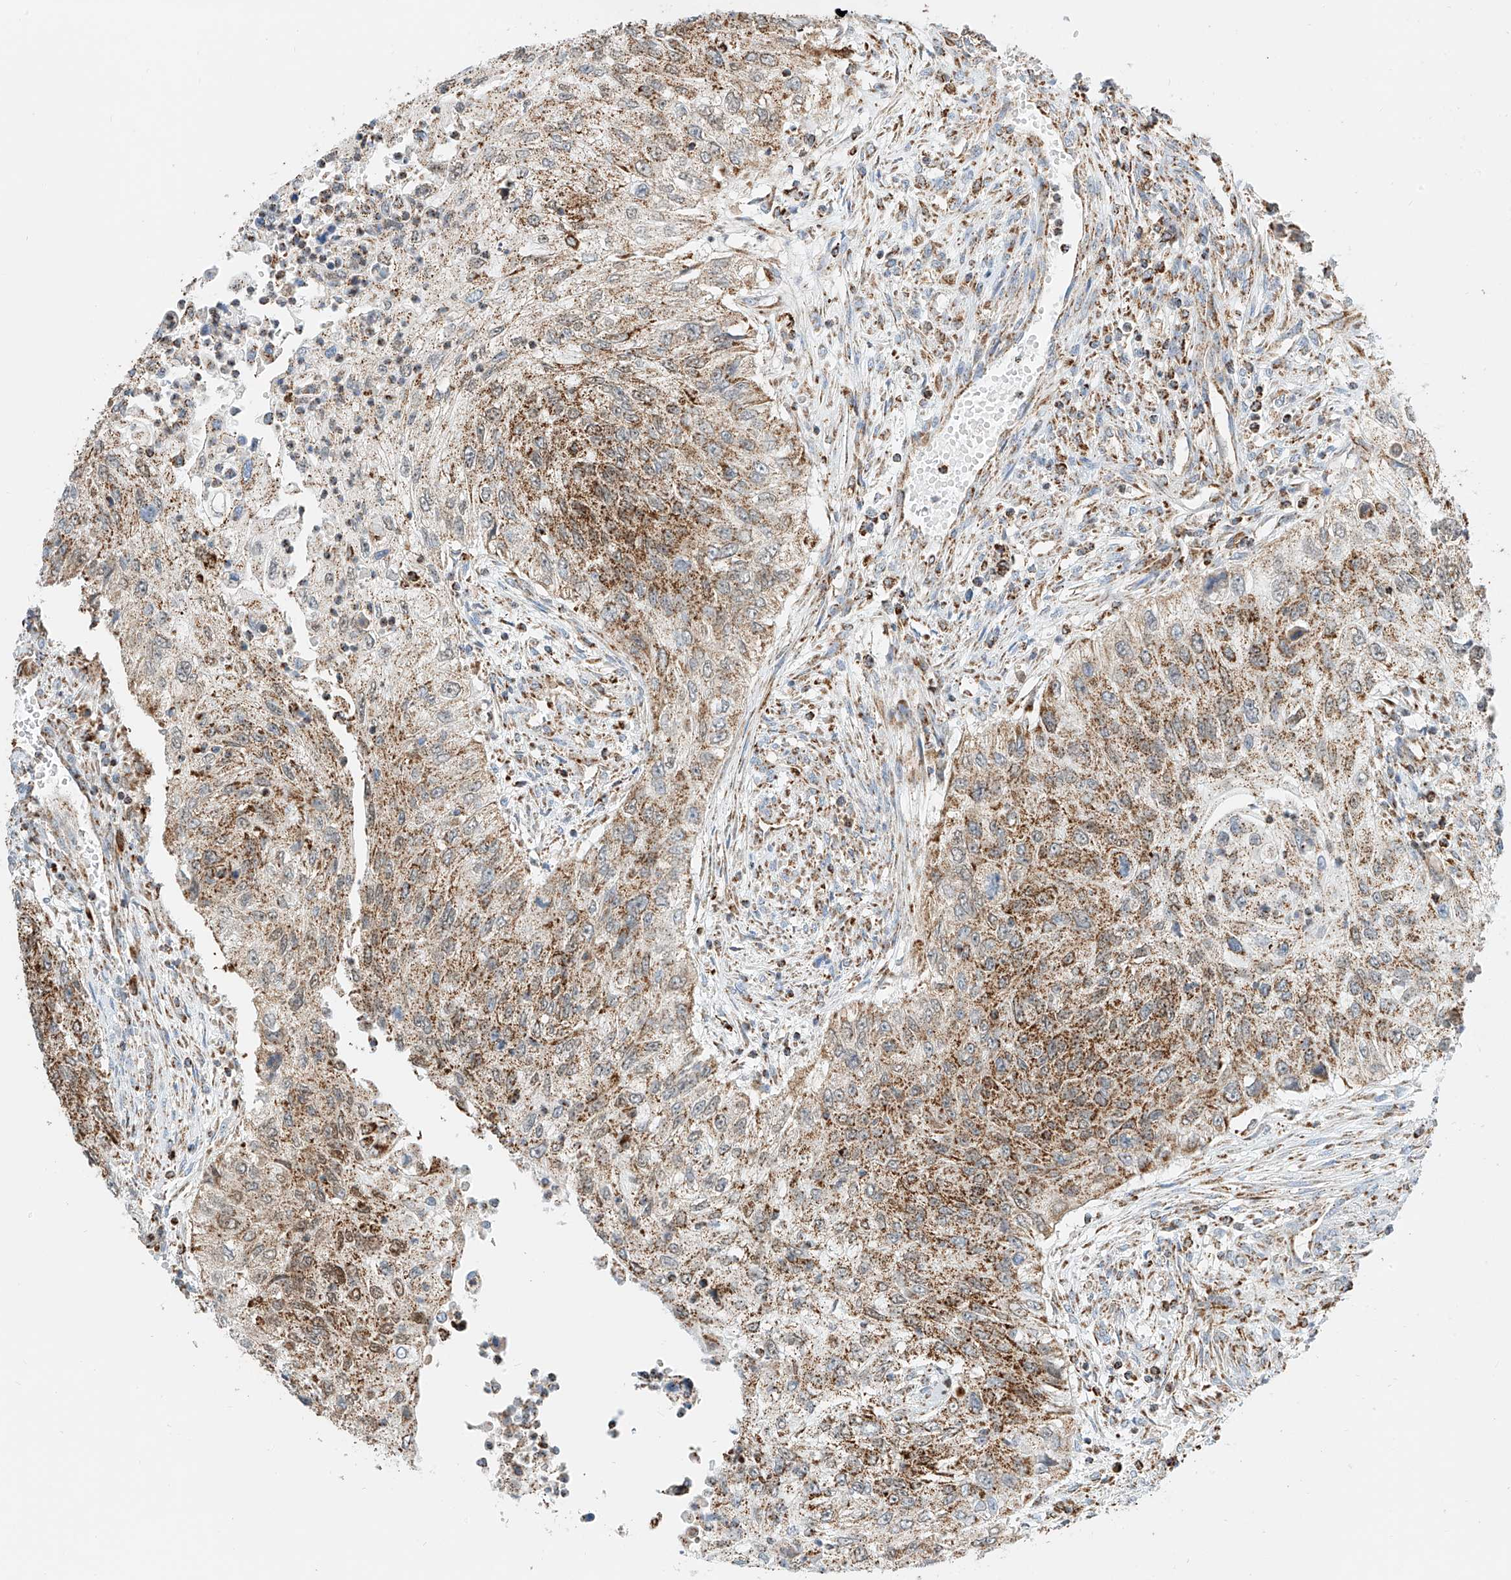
{"staining": {"intensity": "moderate", "quantity": ">75%", "location": "cytoplasmic/membranous"}, "tissue": "urothelial cancer", "cell_type": "Tumor cells", "image_type": "cancer", "snomed": [{"axis": "morphology", "description": "Urothelial carcinoma, High grade"}, {"axis": "topography", "description": "Urinary bladder"}], "caption": "A photomicrograph showing moderate cytoplasmic/membranous positivity in about >75% of tumor cells in high-grade urothelial carcinoma, as visualized by brown immunohistochemical staining.", "gene": "PPA2", "patient": {"sex": "female", "age": 60}}